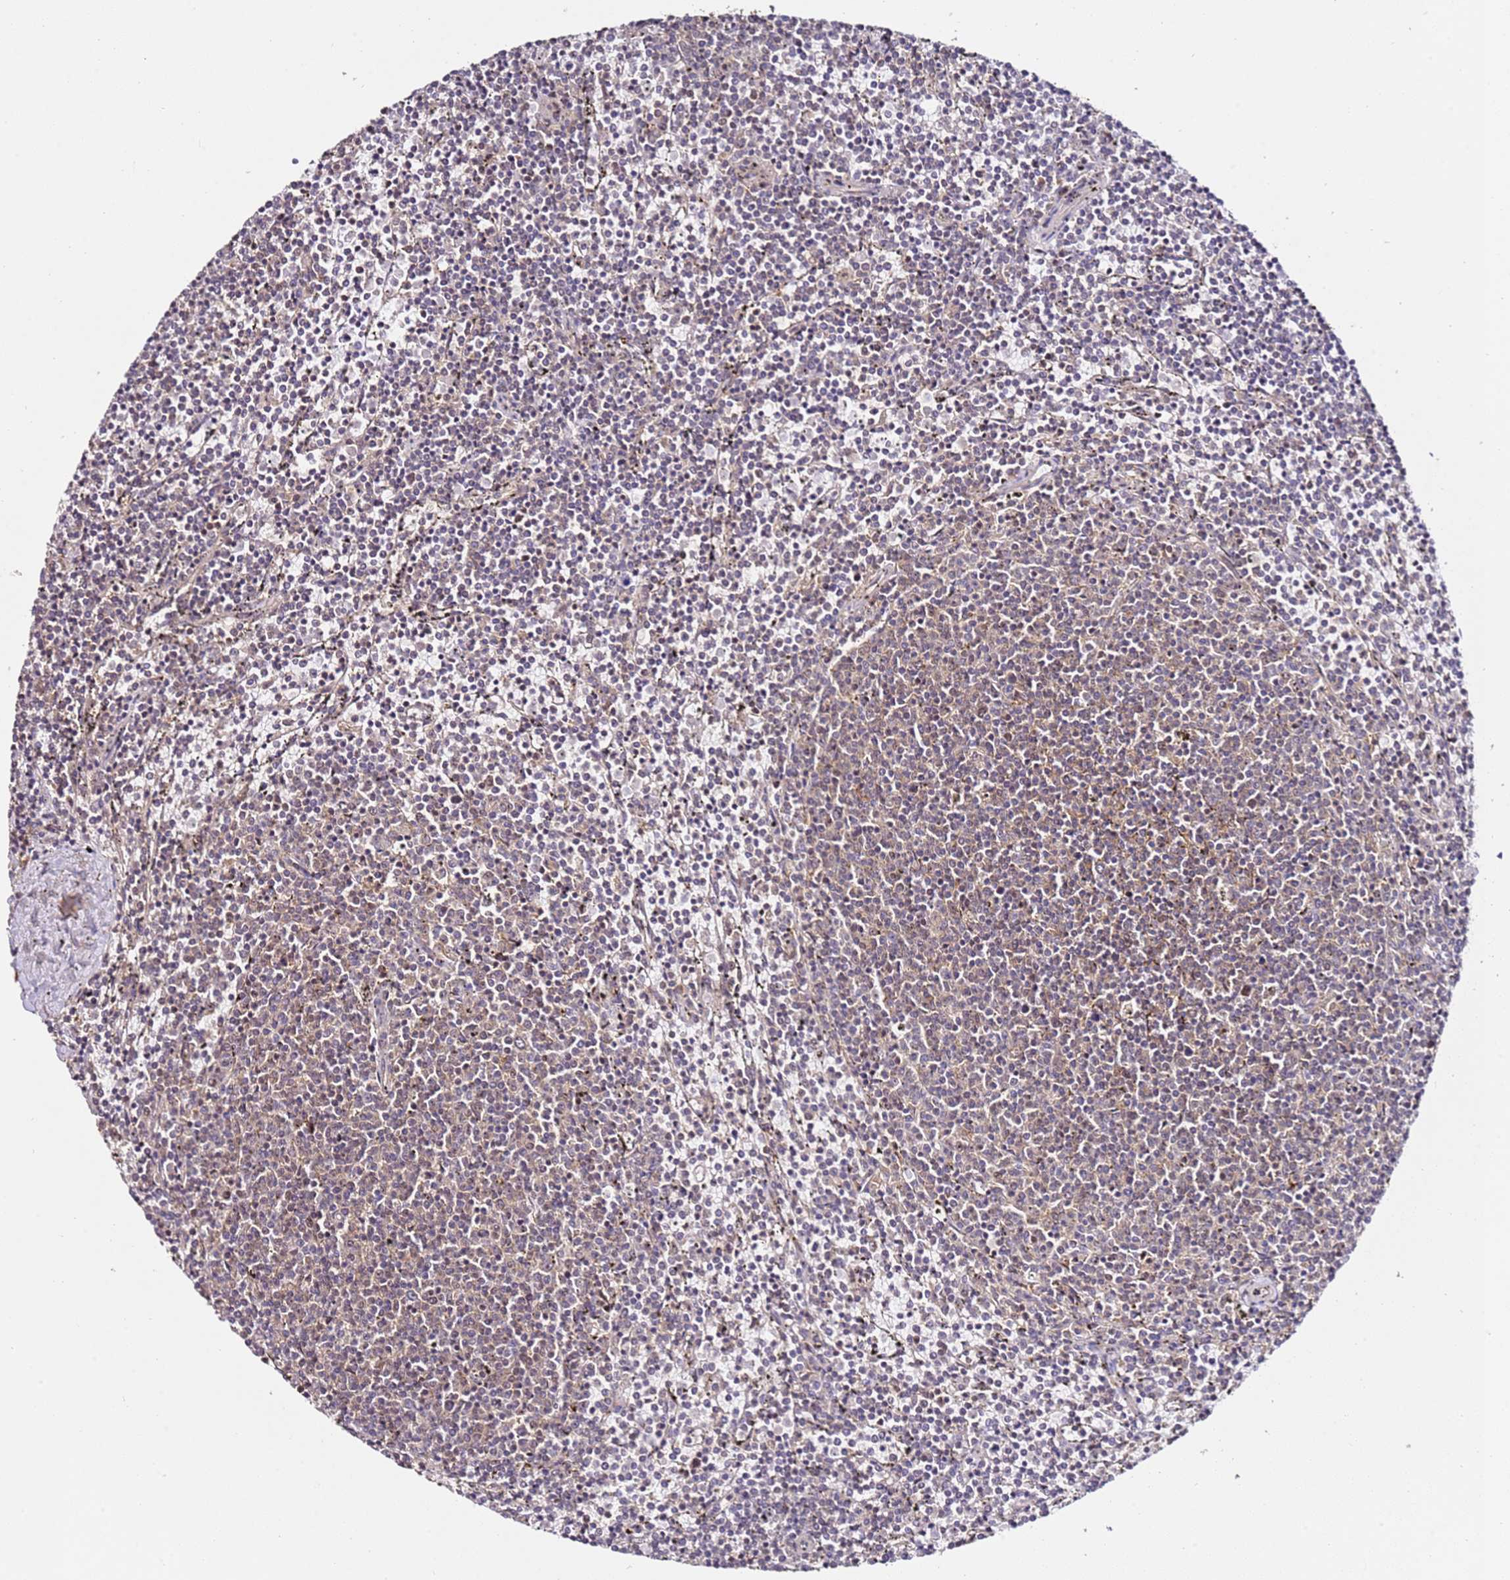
{"staining": {"intensity": "weak", "quantity": "25%-75%", "location": "cytoplasmic/membranous"}, "tissue": "lymphoma", "cell_type": "Tumor cells", "image_type": "cancer", "snomed": [{"axis": "morphology", "description": "Malignant lymphoma, non-Hodgkin's type, Low grade"}, {"axis": "topography", "description": "Spleen"}], "caption": "Immunohistochemical staining of human lymphoma displays low levels of weak cytoplasmic/membranous expression in about 25%-75% of tumor cells.", "gene": "DDX27", "patient": {"sex": "female", "age": 50}}